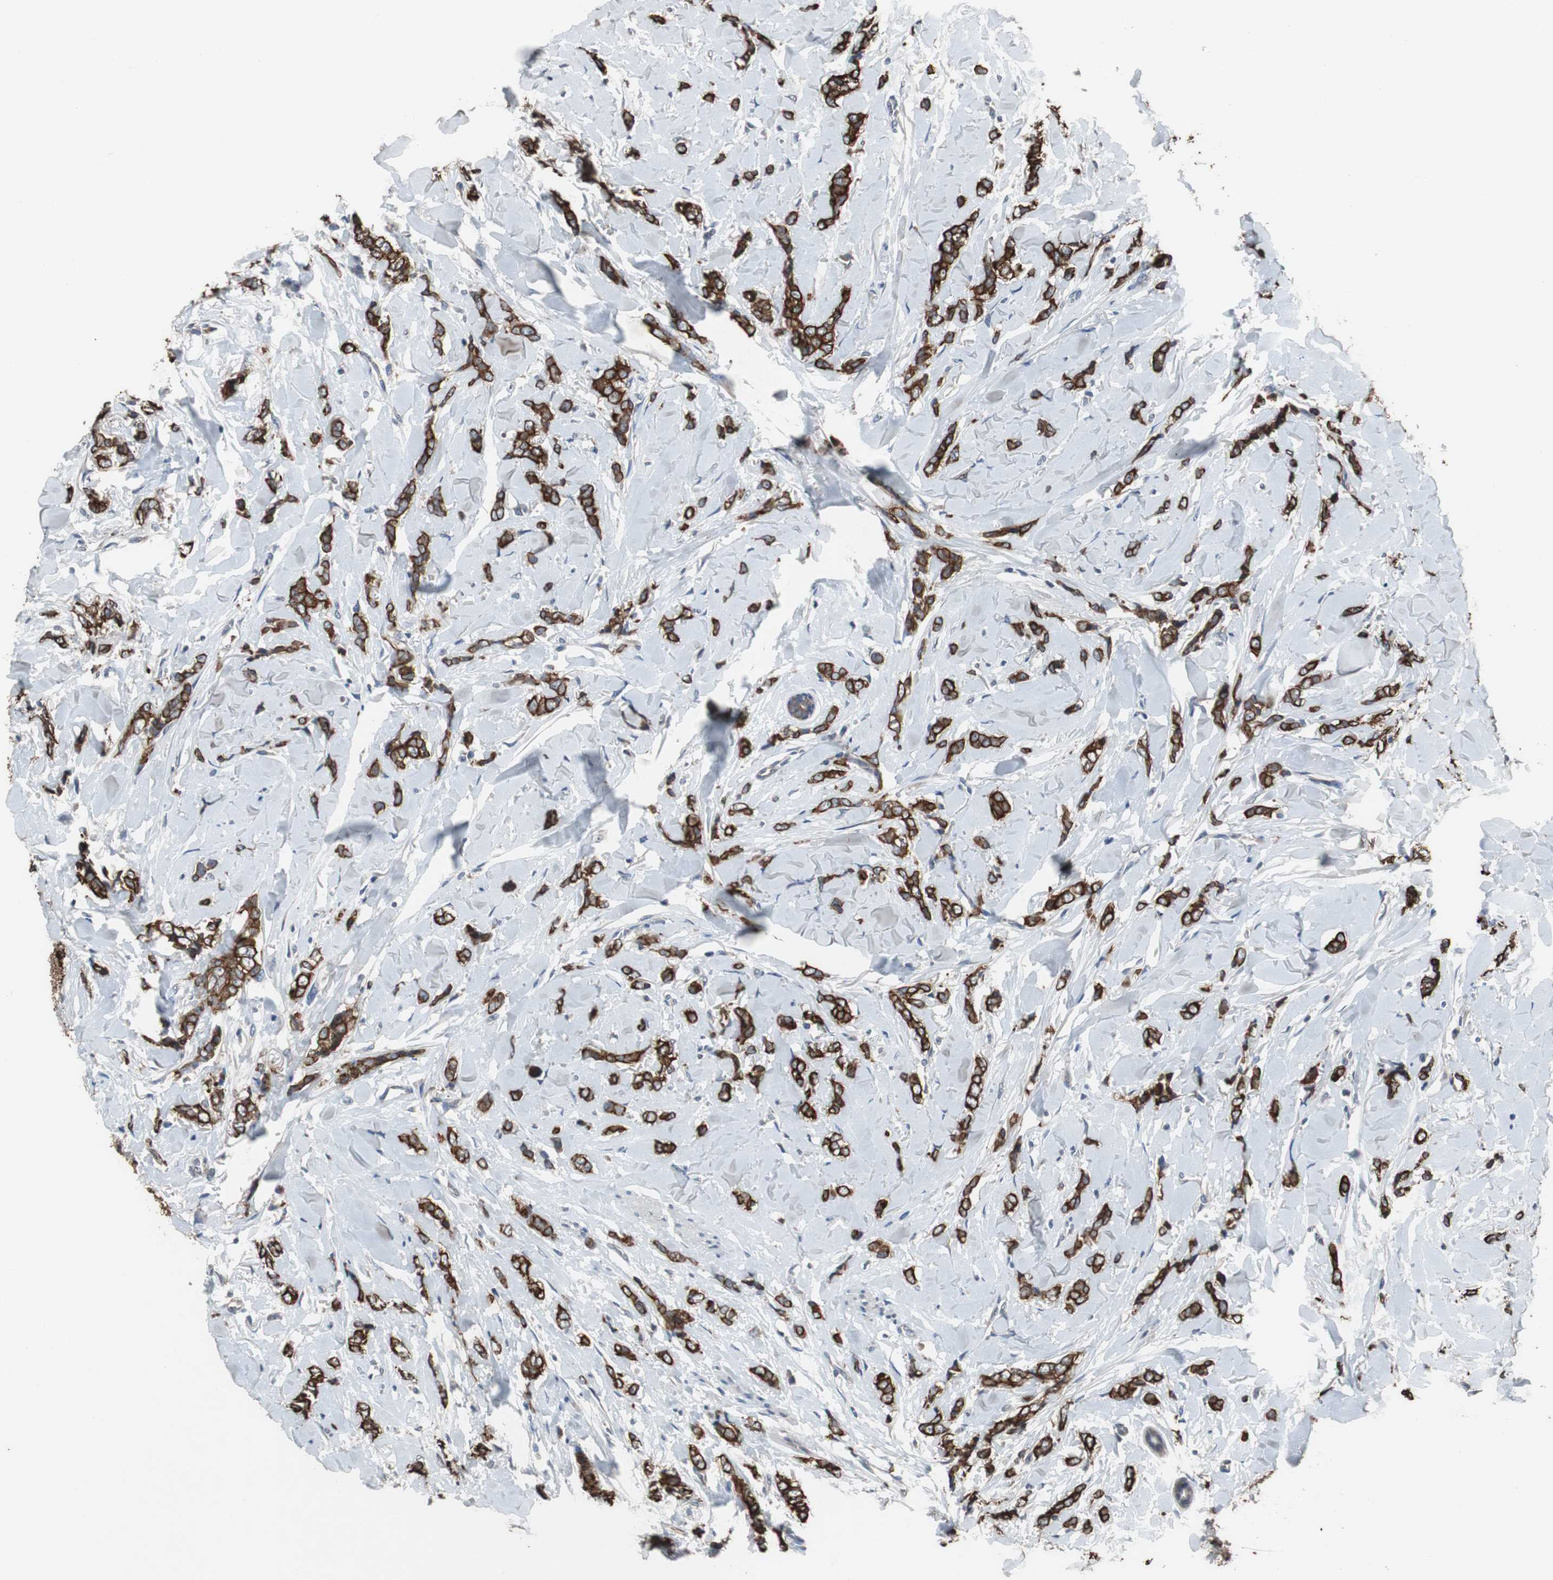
{"staining": {"intensity": "strong", "quantity": ">75%", "location": "cytoplasmic/membranous"}, "tissue": "breast cancer", "cell_type": "Tumor cells", "image_type": "cancer", "snomed": [{"axis": "morphology", "description": "Lobular carcinoma"}, {"axis": "topography", "description": "Skin"}, {"axis": "topography", "description": "Breast"}], "caption": "IHC staining of breast lobular carcinoma, which reveals high levels of strong cytoplasmic/membranous positivity in about >75% of tumor cells indicating strong cytoplasmic/membranous protein staining. The staining was performed using DAB (brown) for protein detection and nuclei were counterstained in hematoxylin (blue).", "gene": "USP10", "patient": {"sex": "female", "age": 46}}